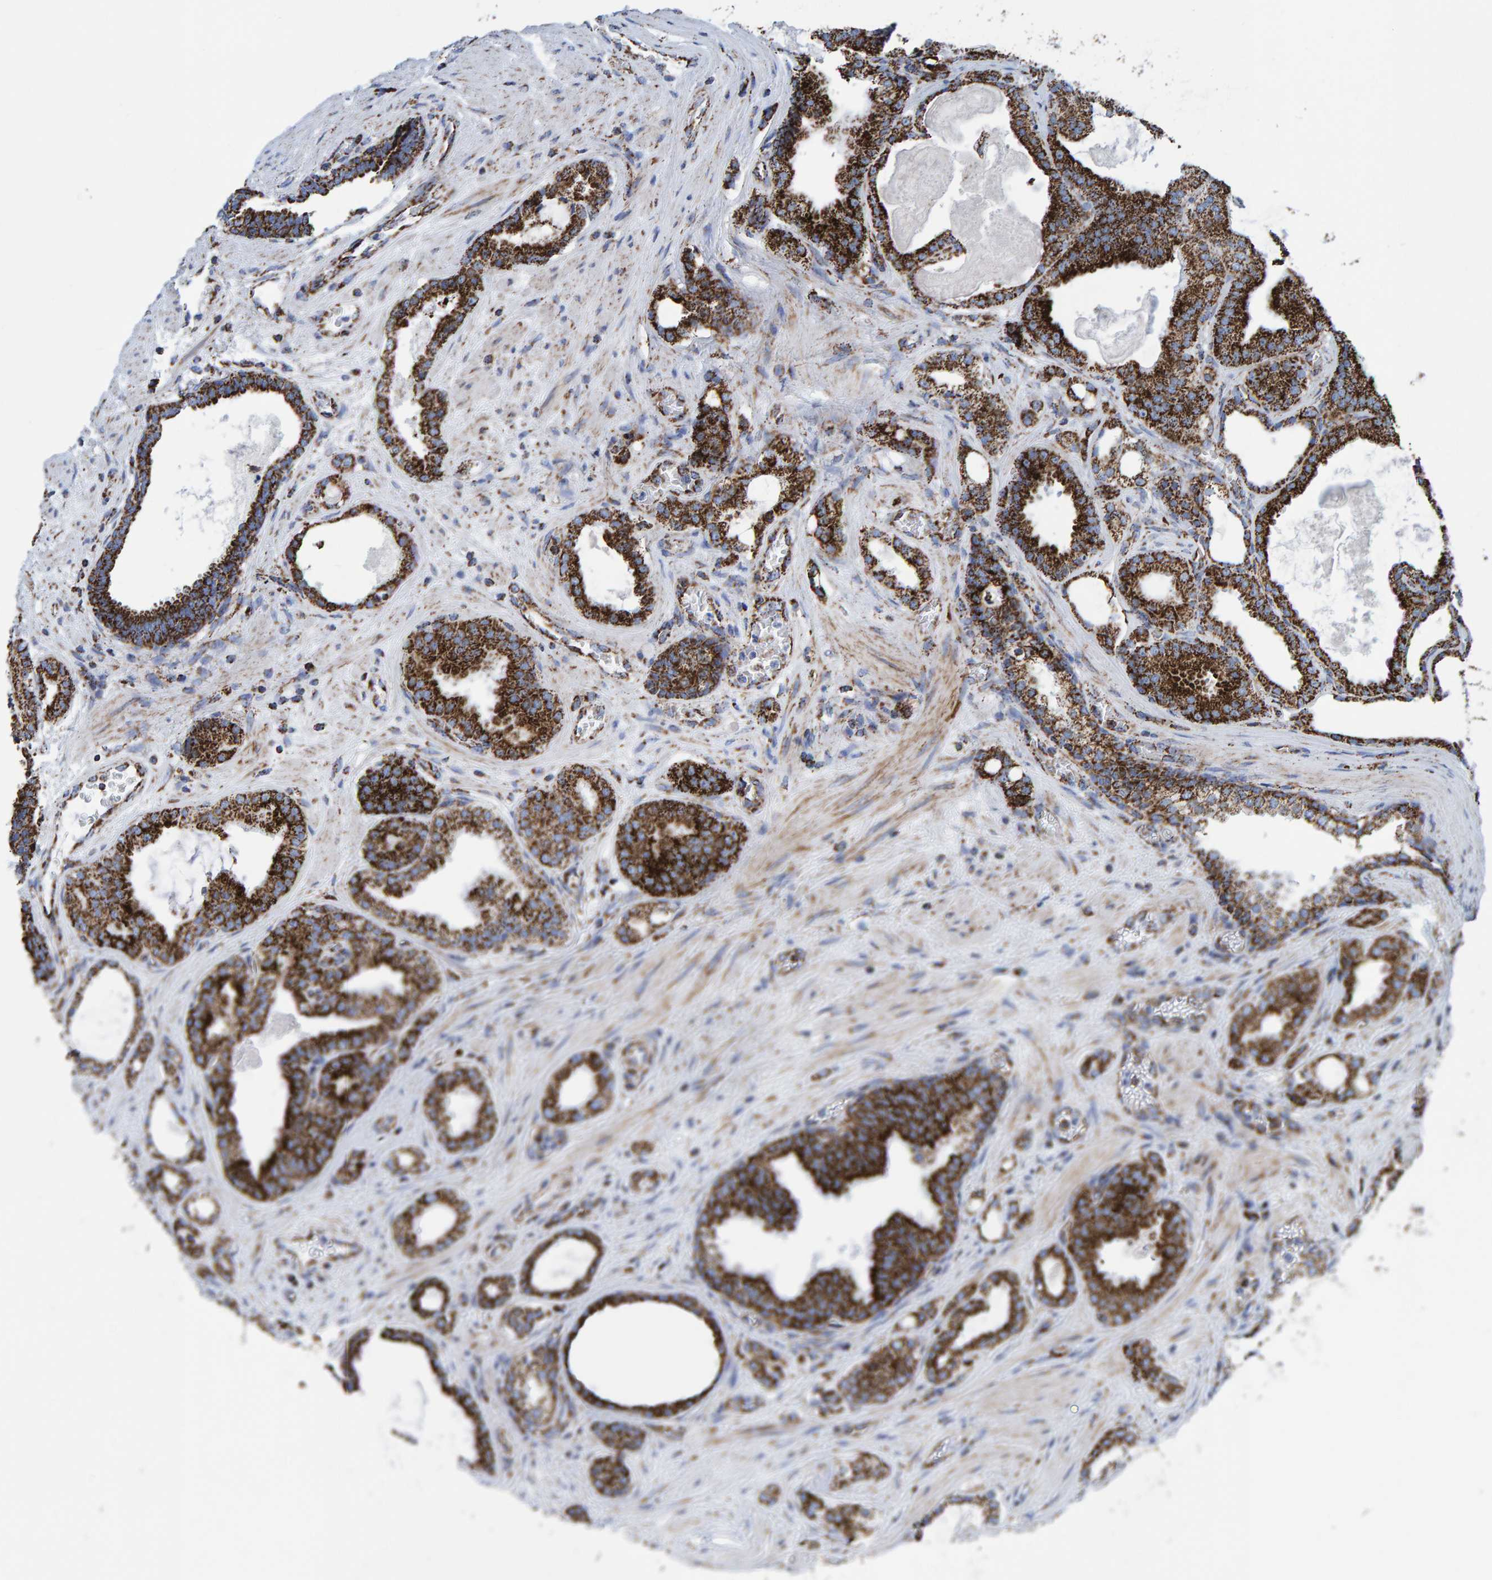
{"staining": {"intensity": "strong", "quantity": ">75%", "location": "cytoplasmic/membranous"}, "tissue": "prostate cancer", "cell_type": "Tumor cells", "image_type": "cancer", "snomed": [{"axis": "morphology", "description": "Adenocarcinoma, High grade"}, {"axis": "topography", "description": "Prostate"}], "caption": "Strong cytoplasmic/membranous protein expression is seen in approximately >75% of tumor cells in prostate cancer (high-grade adenocarcinoma).", "gene": "ENSG00000262660", "patient": {"sex": "male", "age": 60}}